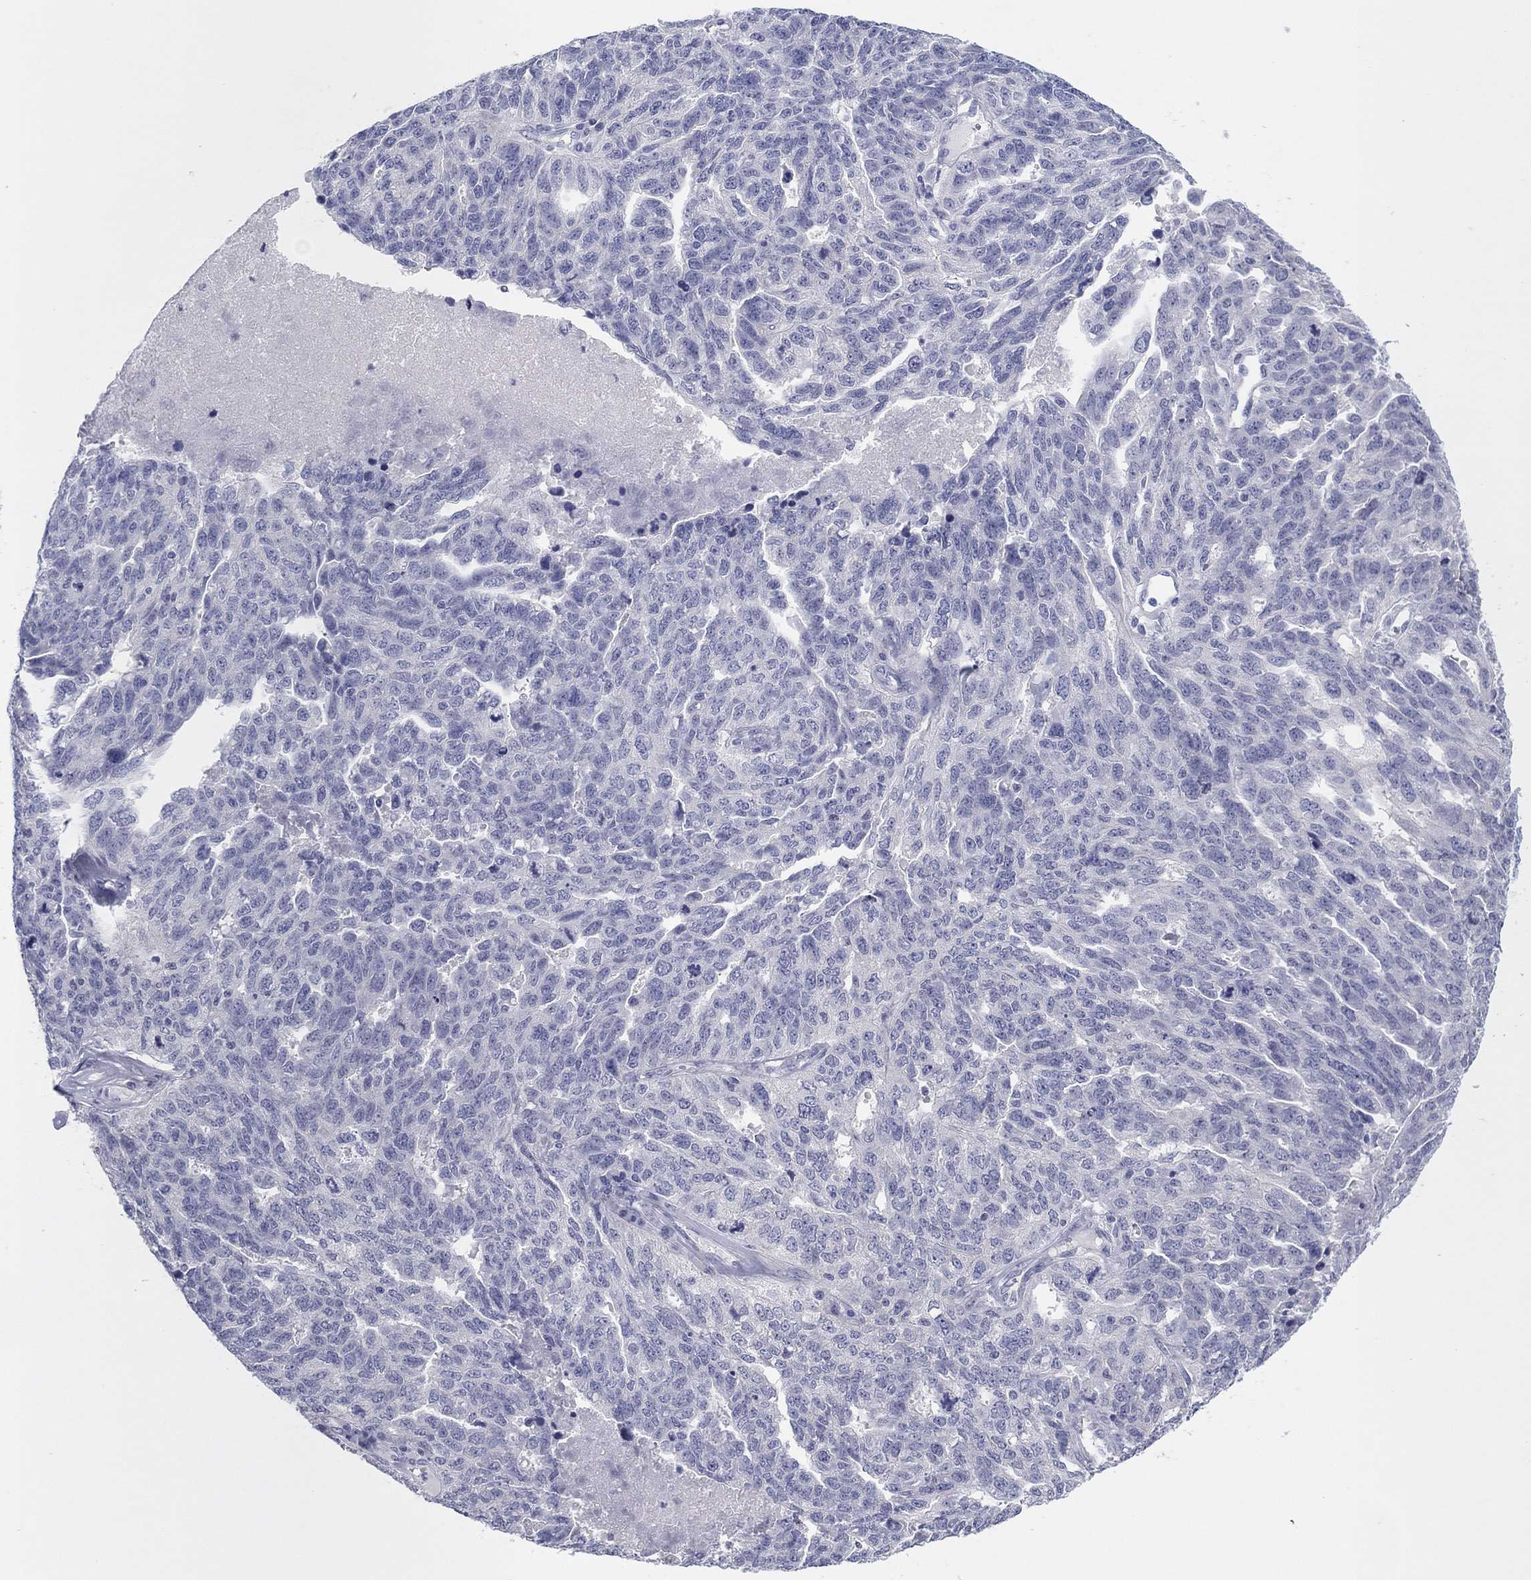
{"staining": {"intensity": "negative", "quantity": "none", "location": "none"}, "tissue": "ovarian cancer", "cell_type": "Tumor cells", "image_type": "cancer", "snomed": [{"axis": "morphology", "description": "Cystadenocarcinoma, serous, NOS"}, {"axis": "topography", "description": "Ovary"}], "caption": "Immunohistochemistry (IHC) micrograph of serous cystadenocarcinoma (ovarian) stained for a protein (brown), which exhibits no expression in tumor cells. (DAB immunohistochemistry visualized using brightfield microscopy, high magnification).", "gene": "CPNE6", "patient": {"sex": "female", "age": 71}}